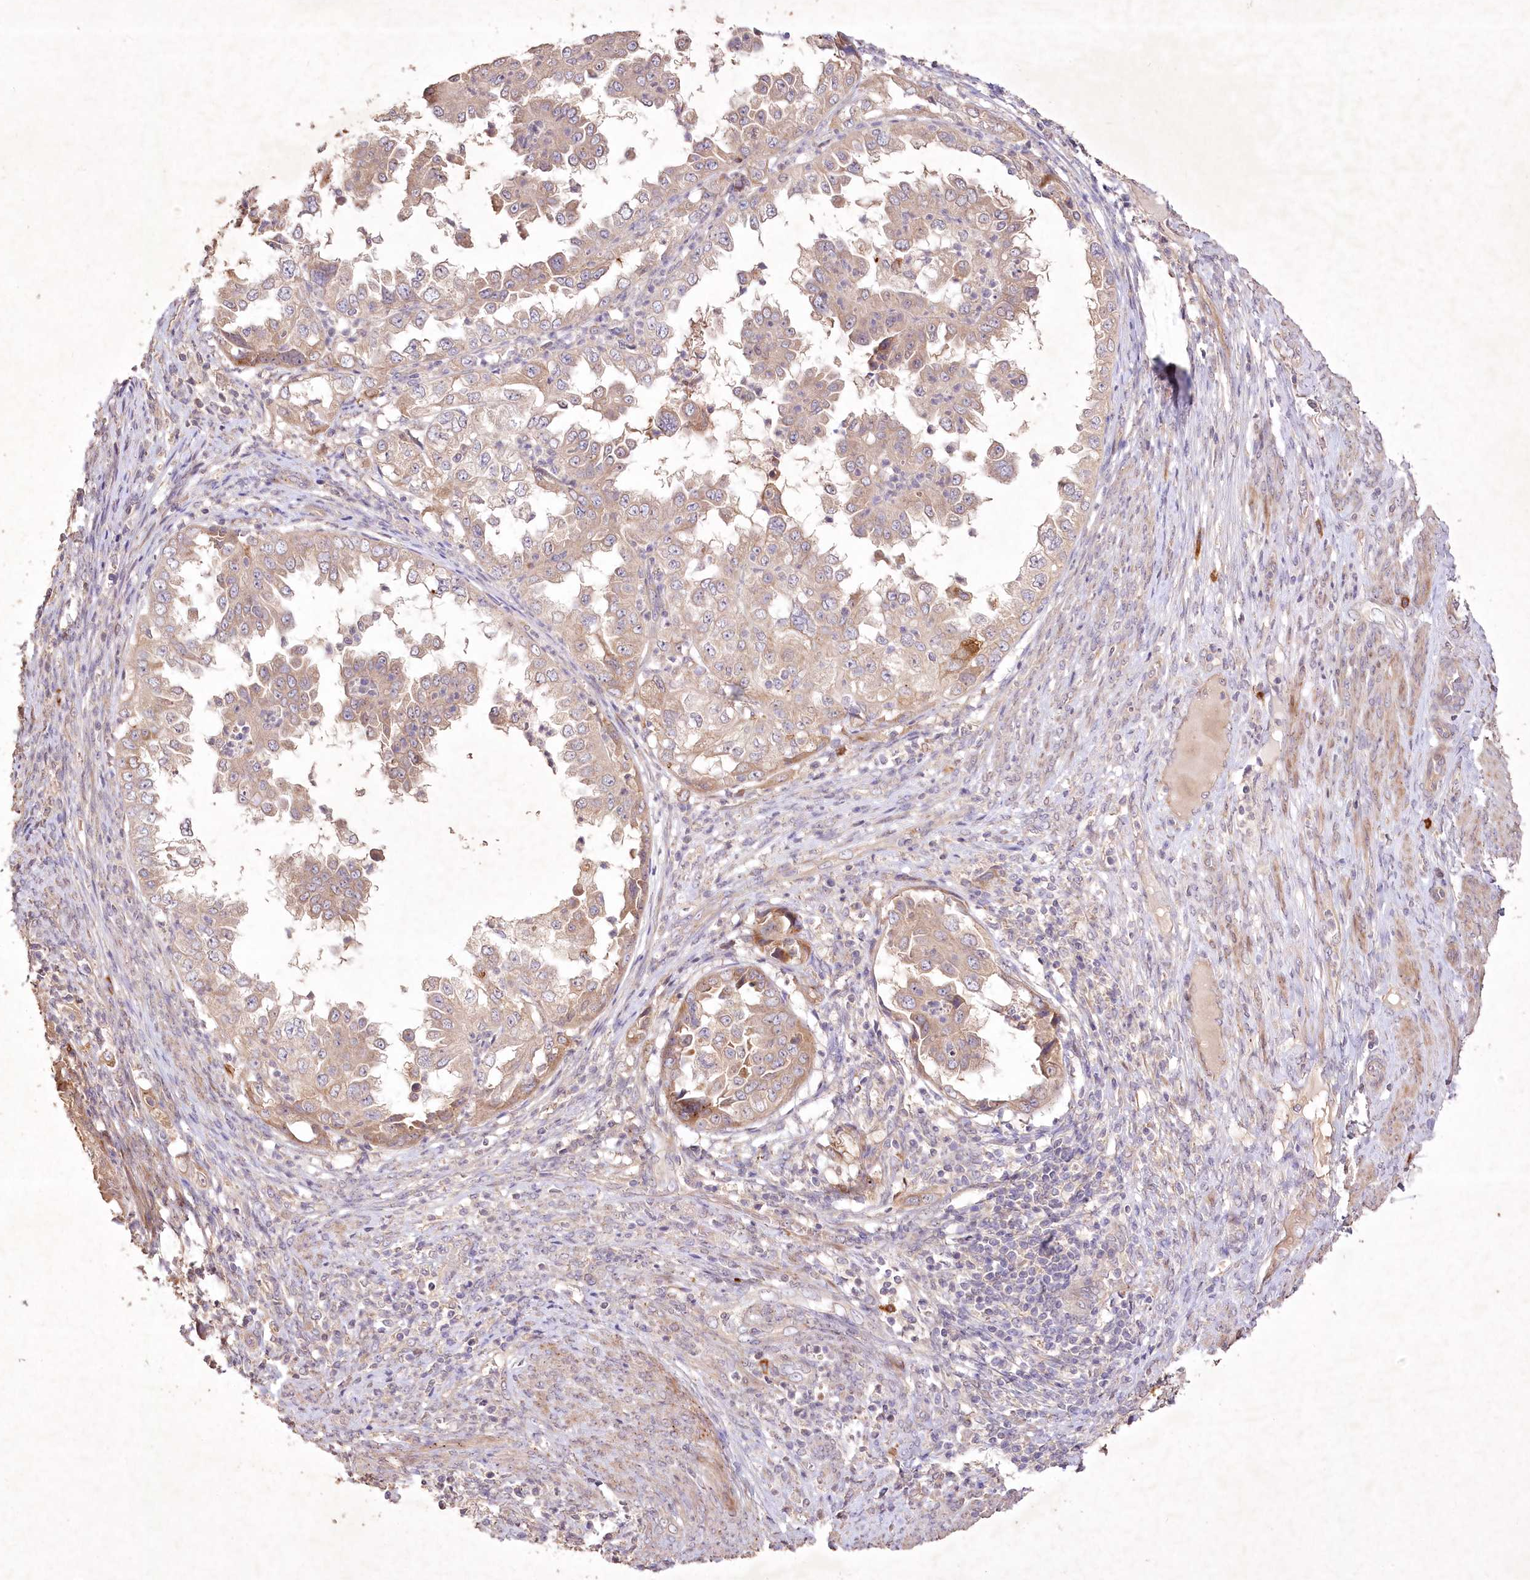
{"staining": {"intensity": "weak", "quantity": ">75%", "location": "cytoplasmic/membranous"}, "tissue": "endometrial cancer", "cell_type": "Tumor cells", "image_type": "cancer", "snomed": [{"axis": "morphology", "description": "Adenocarcinoma, NOS"}, {"axis": "topography", "description": "Endometrium"}], "caption": "Weak cytoplasmic/membranous staining for a protein is seen in about >75% of tumor cells of adenocarcinoma (endometrial) using immunohistochemistry.", "gene": "IRAK1BP1", "patient": {"sex": "female", "age": 85}}